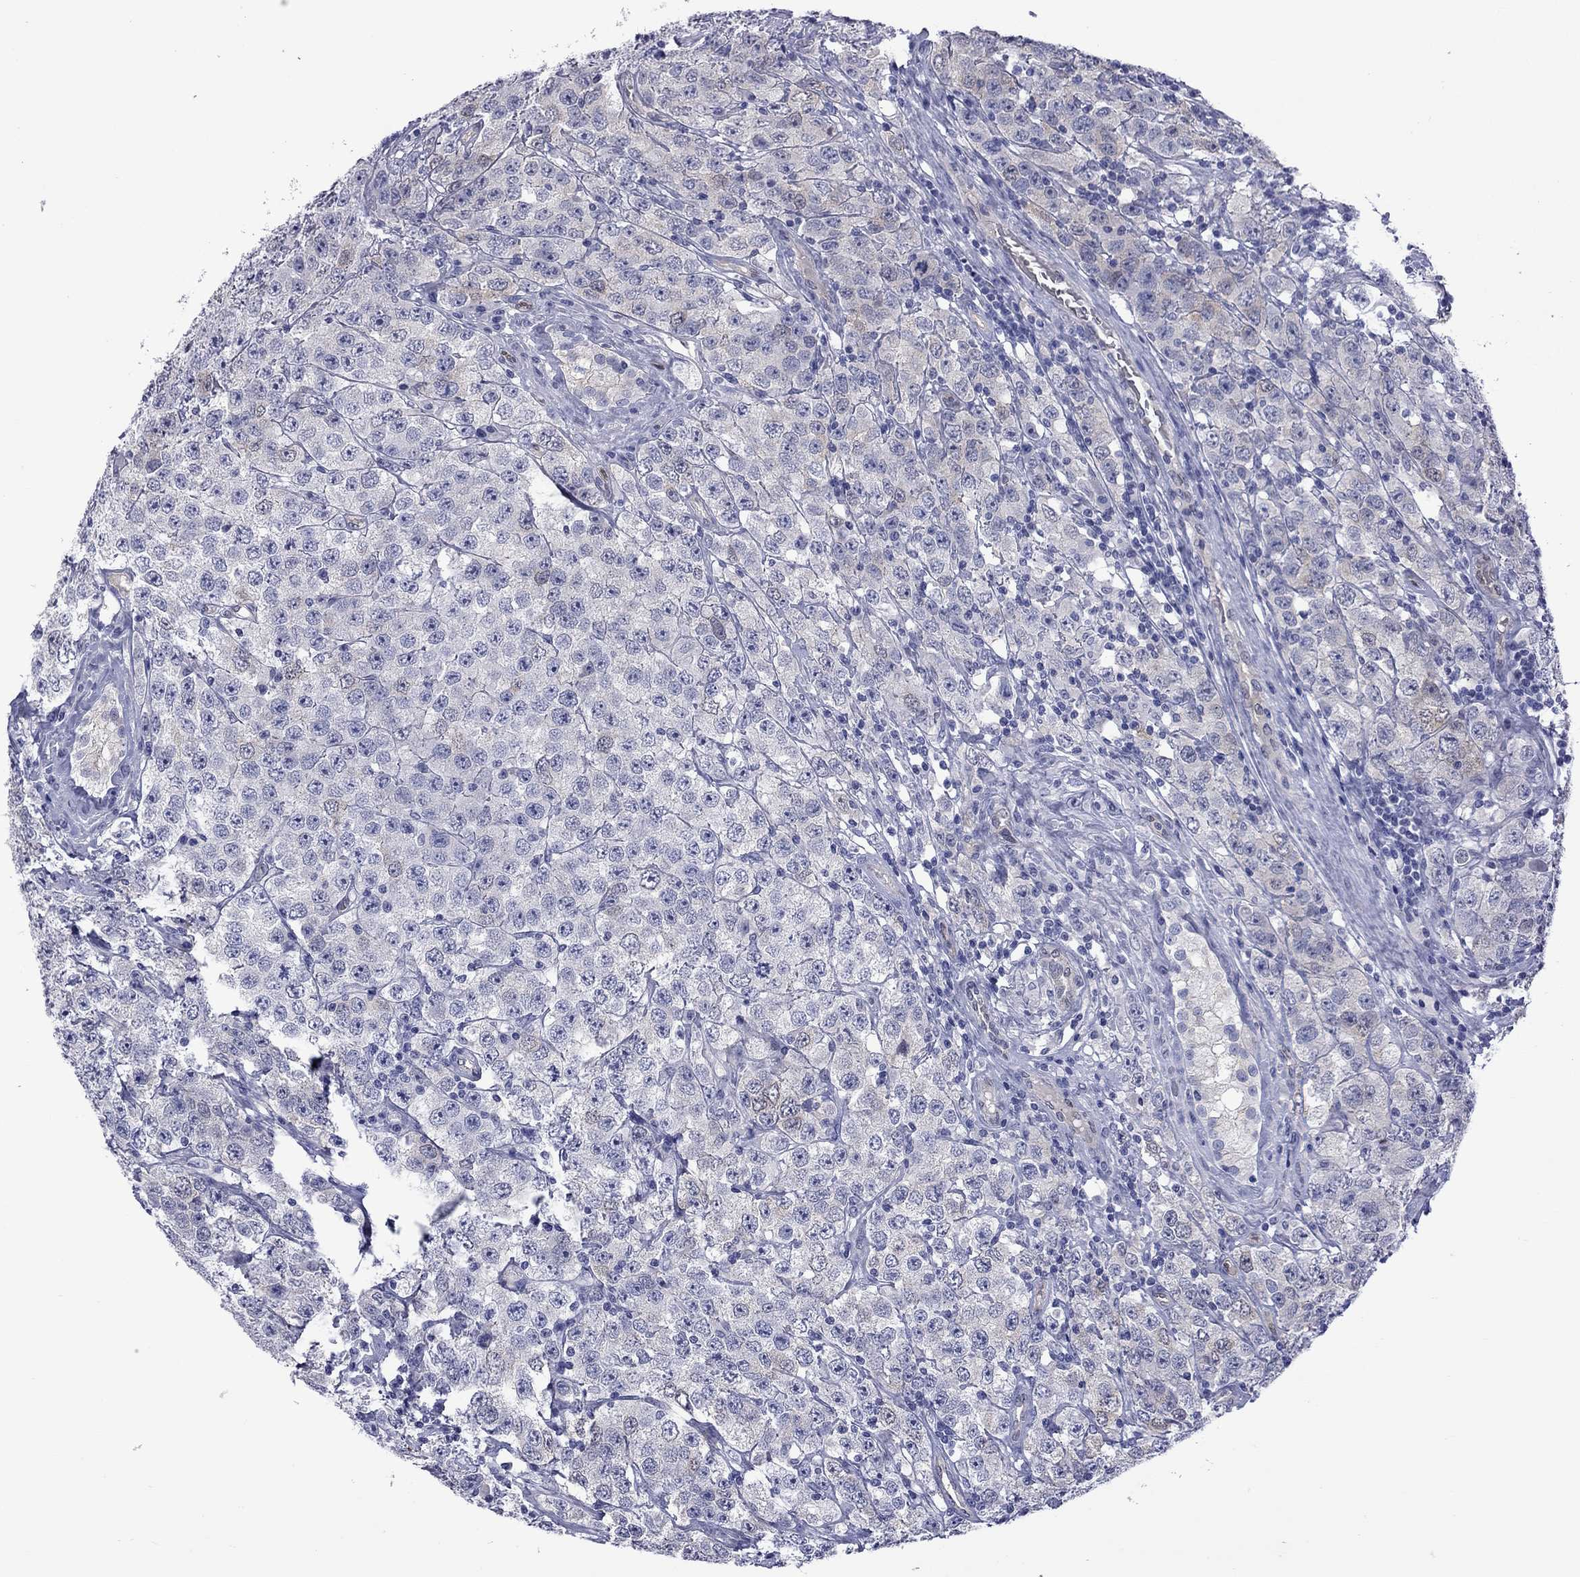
{"staining": {"intensity": "negative", "quantity": "none", "location": "none"}, "tissue": "testis cancer", "cell_type": "Tumor cells", "image_type": "cancer", "snomed": [{"axis": "morphology", "description": "Seminoma, NOS"}, {"axis": "topography", "description": "Testis"}], "caption": "An immunohistochemistry photomicrograph of testis seminoma is shown. There is no staining in tumor cells of testis seminoma.", "gene": "CTNNBIP1", "patient": {"sex": "male", "age": 52}}